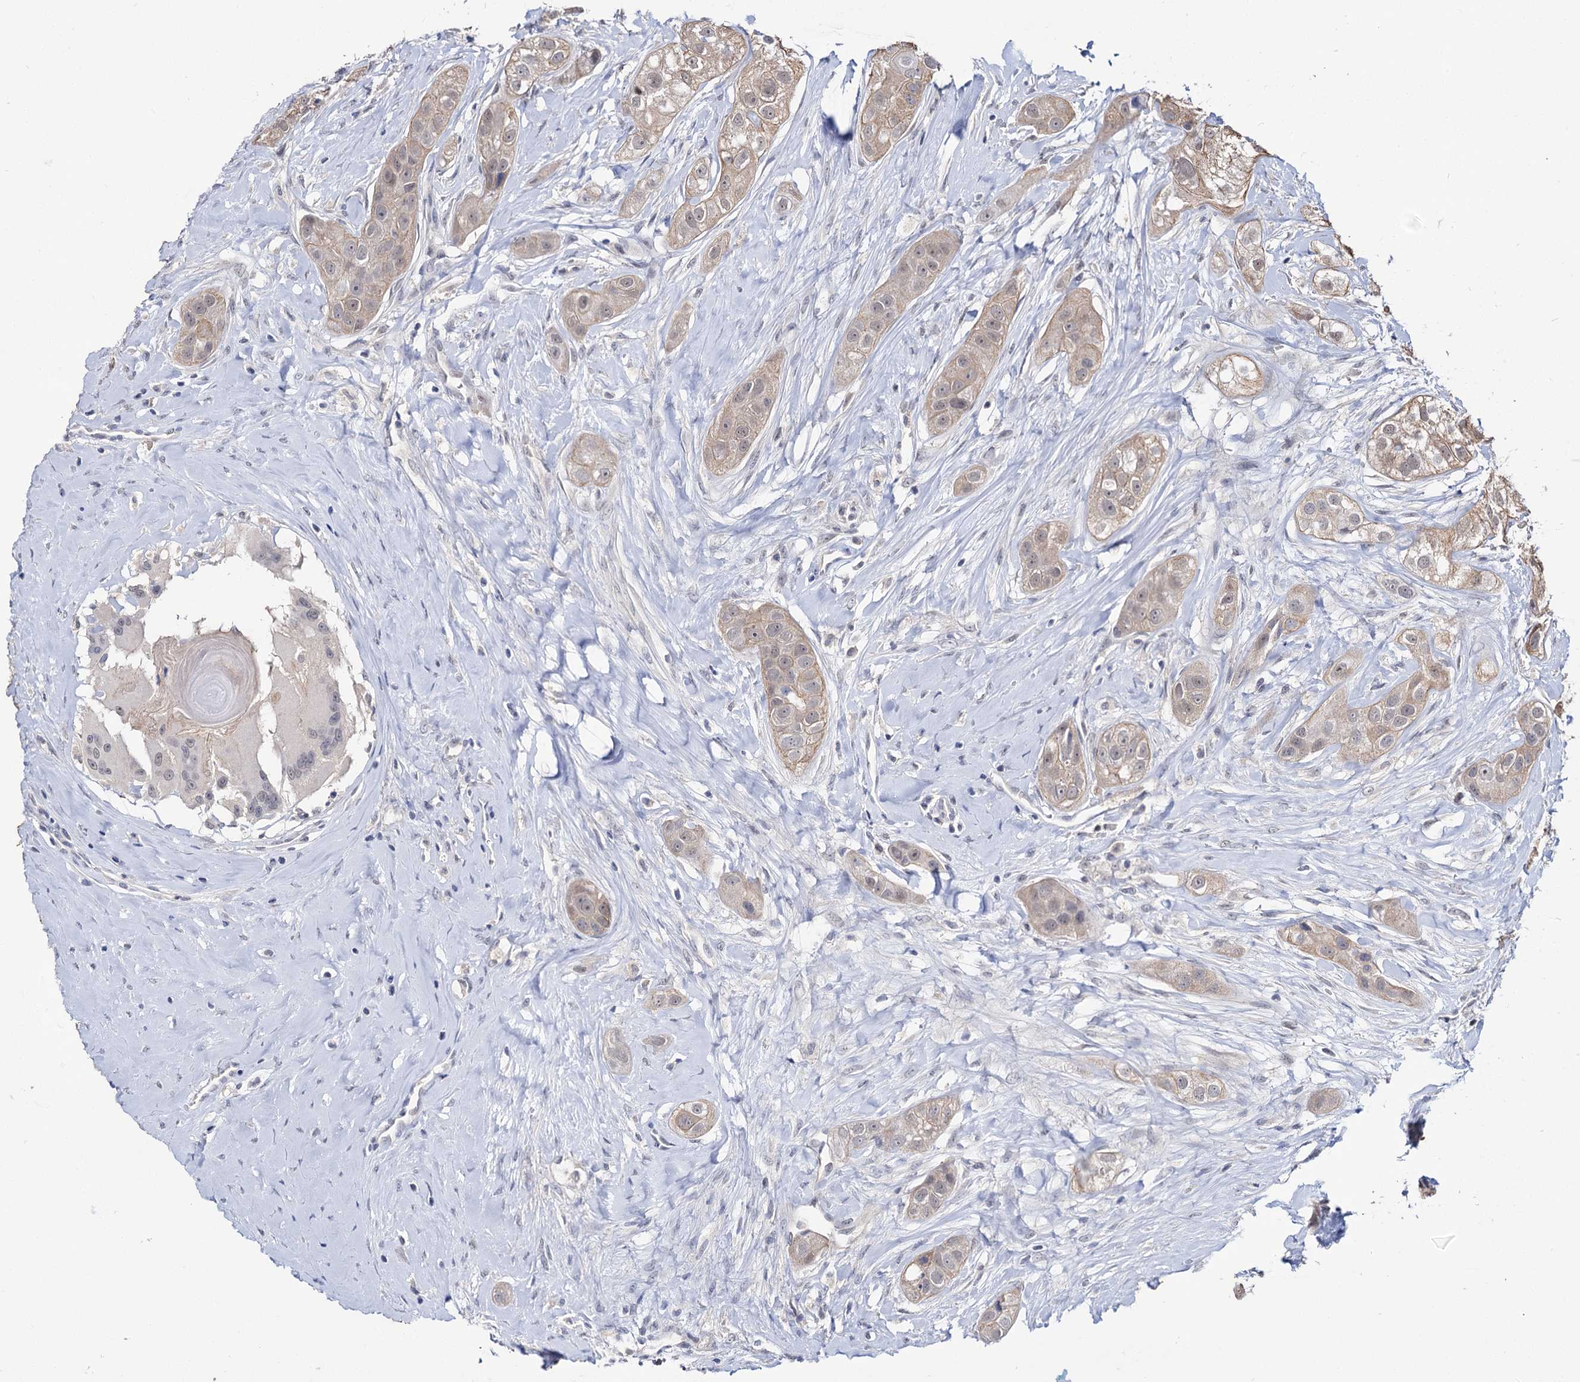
{"staining": {"intensity": "weak", "quantity": ">75%", "location": "cytoplasmic/membranous,nuclear"}, "tissue": "head and neck cancer", "cell_type": "Tumor cells", "image_type": "cancer", "snomed": [{"axis": "morphology", "description": "Normal tissue, NOS"}, {"axis": "morphology", "description": "Squamous cell carcinoma, NOS"}, {"axis": "topography", "description": "Skeletal muscle"}, {"axis": "topography", "description": "Head-Neck"}], "caption": "The micrograph demonstrates a brown stain indicating the presence of a protein in the cytoplasmic/membranous and nuclear of tumor cells in head and neck cancer (squamous cell carcinoma).", "gene": "NEK10", "patient": {"sex": "male", "age": 51}}